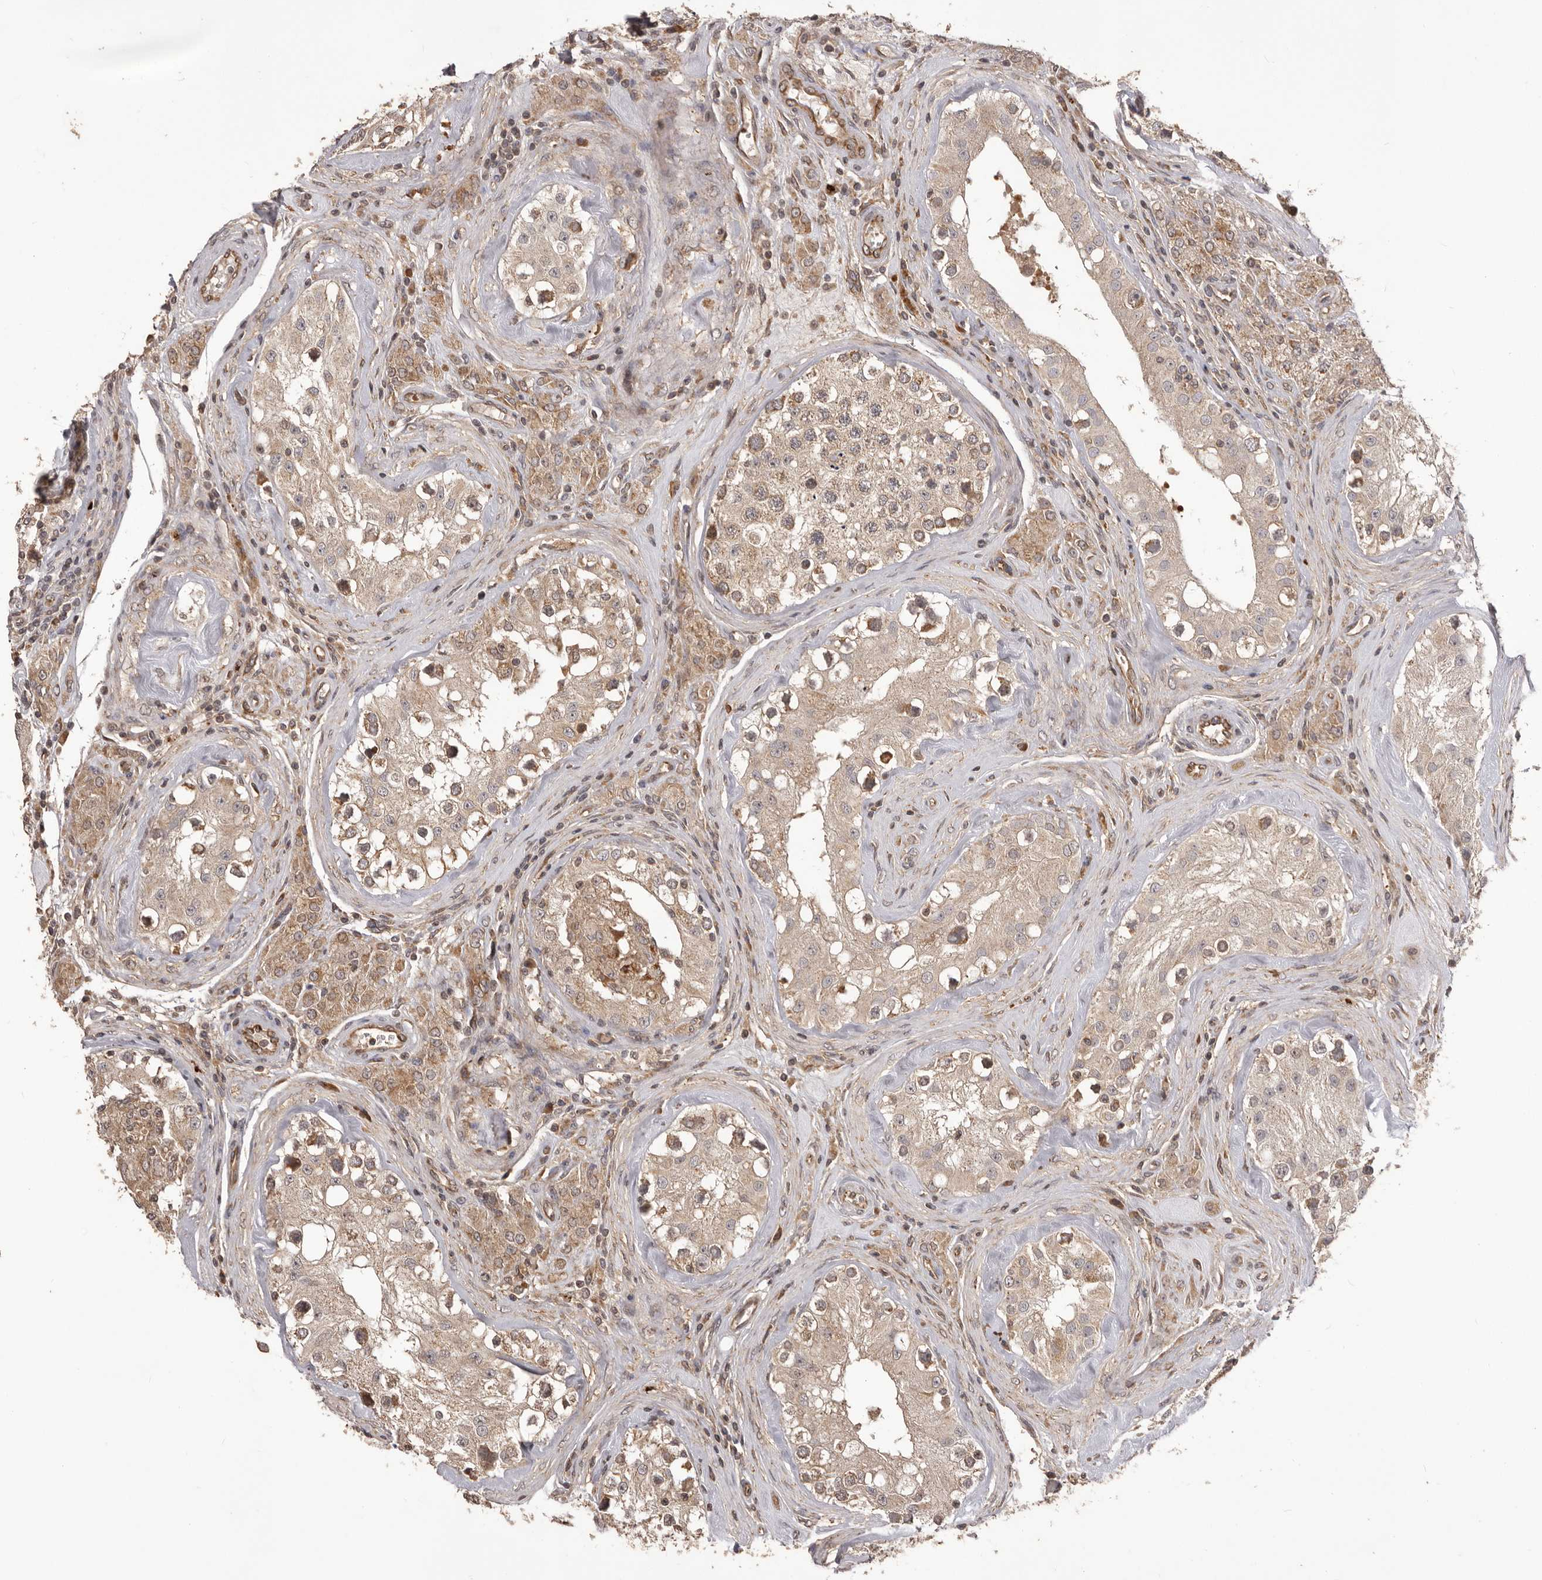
{"staining": {"intensity": "moderate", "quantity": ">75%", "location": "cytoplasmic/membranous"}, "tissue": "testis", "cell_type": "Cells in seminiferous ducts", "image_type": "normal", "snomed": [{"axis": "morphology", "description": "Normal tissue, NOS"}, {"axis": "topography", "description": "Testis"}], "caption": "High-power microscopy captured an IHC micrograph of unremarkable testis, revealing moderate cytoplasmic/membranous expression in about >75% of cells in seminiferous ducts.", "gene": "QRSL1", "patient": {"sex": "male", "age": 46}}